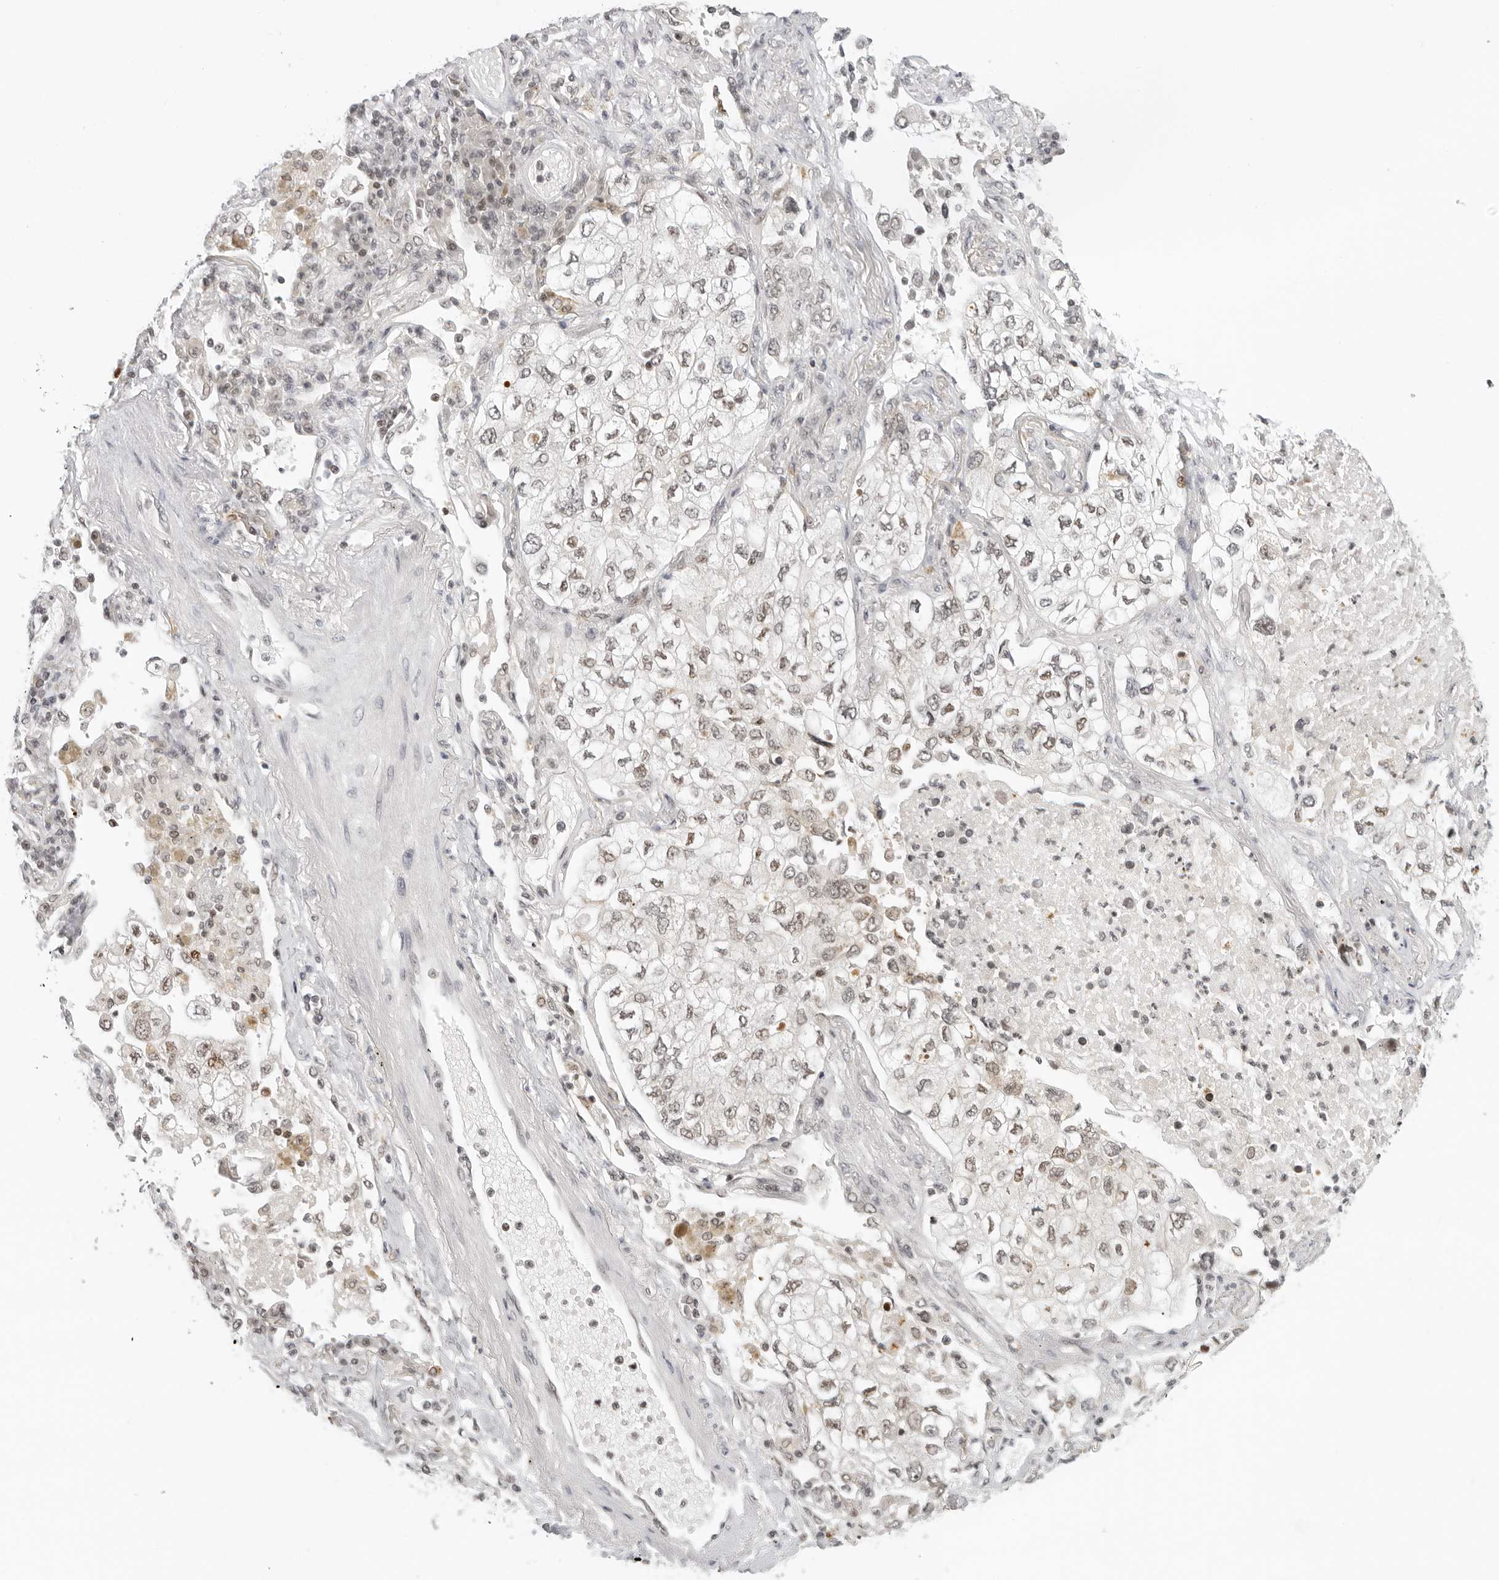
{"staining": {"intensity": "weak", "quantity": "25%-75%", "location": "nuclear"}, "tissue": "lung cancer", "cell_type": "Tumor cells", "image_type": "cancer", "snomed": [{"axis": "morphology", "description": "Adenocarcinoma, NOS"}, {"axis": "topography", "description": "Lung"}], "caption": "Lung cancer (adenocarcinoma) was stained to show a protein in brown. There is low levels of weak nuclear staining in about 25%-75% of tumor cells.", "gene": "MSH6", "patient": {"sex": "male", "age": 63}}